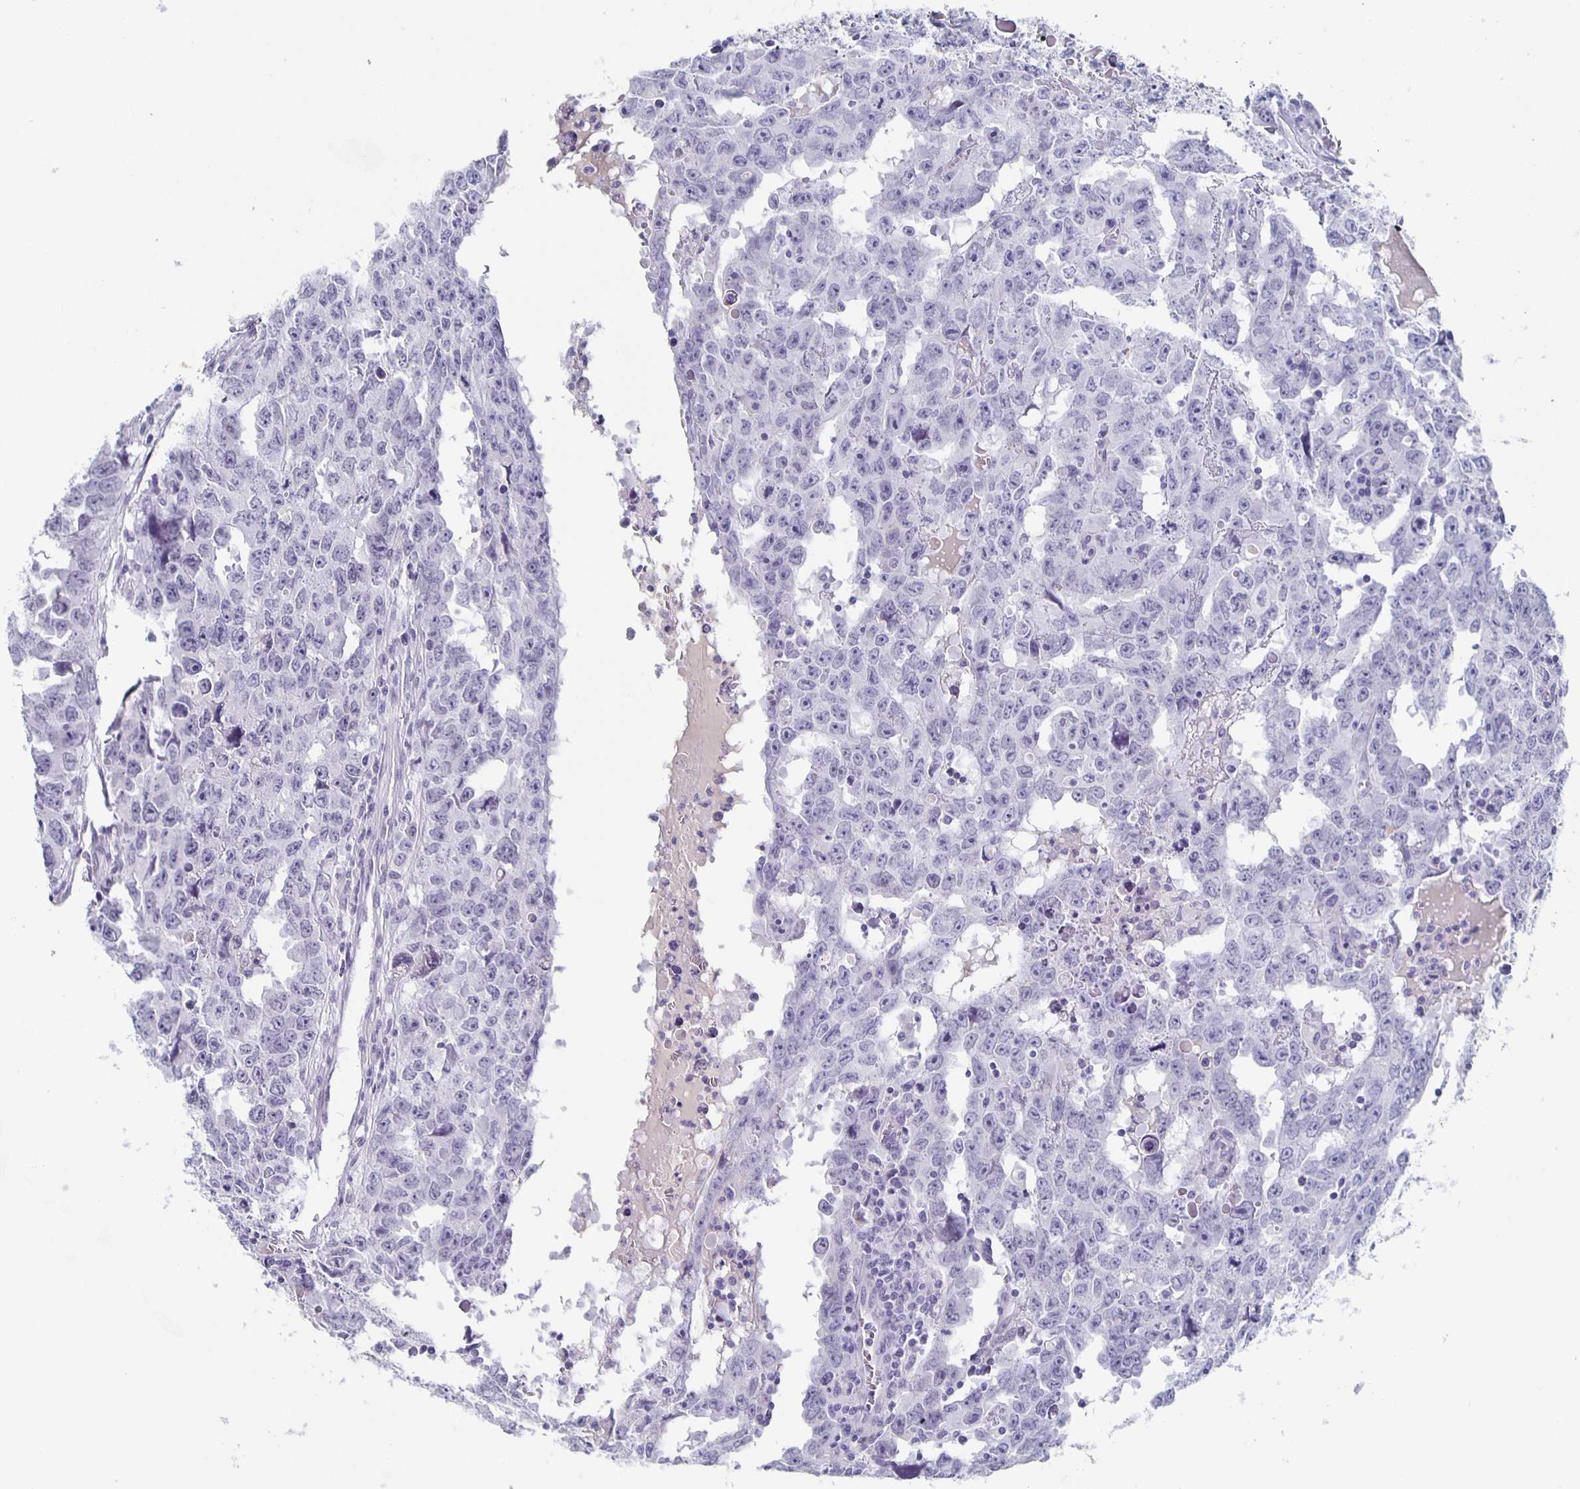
{"staining": {"intensity": "negative", "quantity": "none", "location": "none"}, "tissue": "testis cancer", "cell_type": "Tumor cells", "image_type": "cancer", "snomed": [{"axis": "morphology", "description": "Carcinoma, Embryonal, NOS"}, {"axis": "topography", "description": "Testis"}], "caption": "DAB immunohistochemical staining of testis embryonal carcinoma exhibits no significant positivity in tumor cells.", "gene": "CCDC17", "patient": {"sex": "male", "age": 22}}